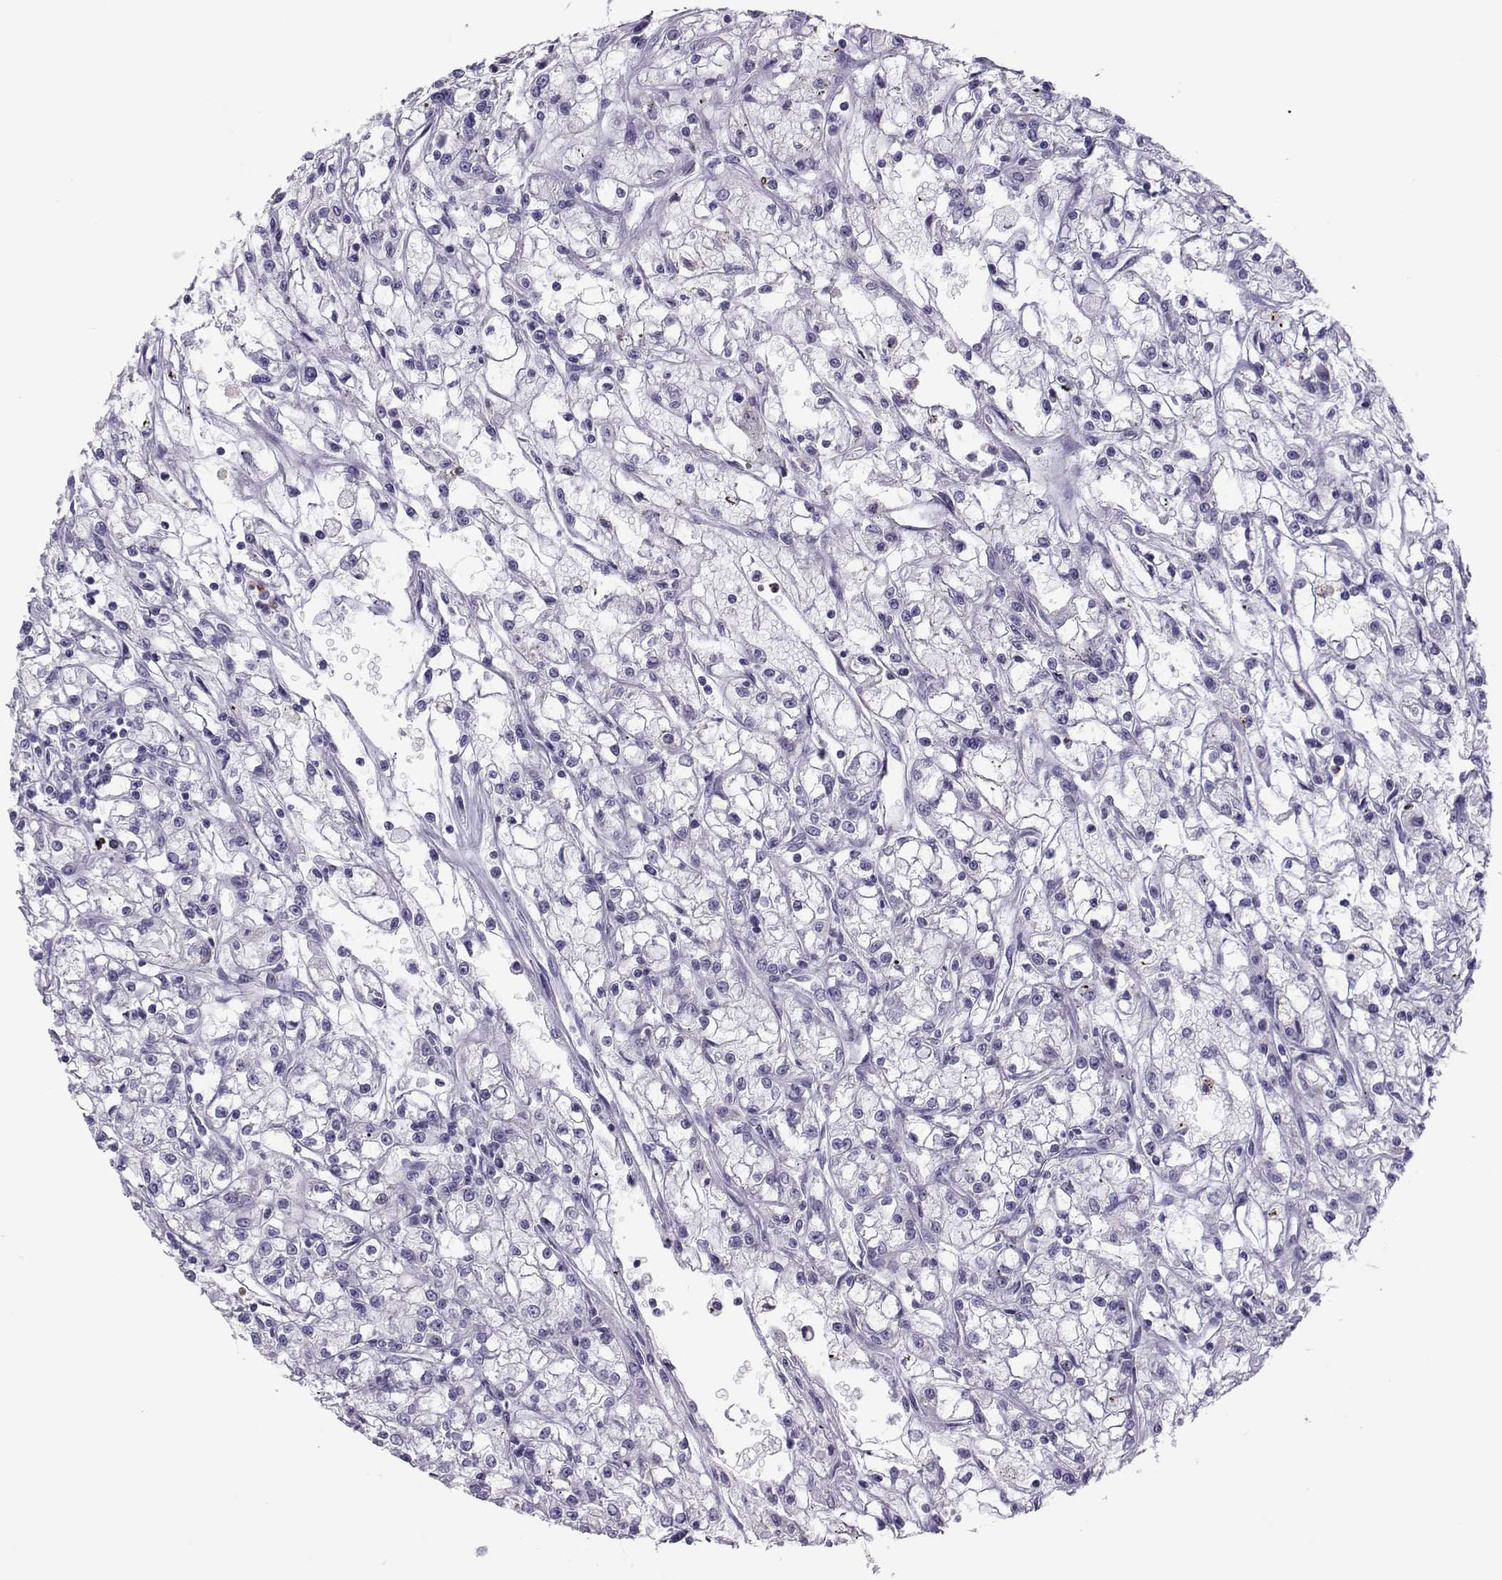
{"staining": {"intensity": "negative", "quantity": "none", "location": "none"}, "tissue": "renal cancer", "cell_type": "Tumor cells", "image_type": "cancer", "snomed": [{"axis": "morphology", "description": "Adenocarcinoma, NOS"}, {"axis": "topography", "description": "Kidney"}], "caption": "Immunohistochemical staining of human renal cancer exhibits no significant positivity in tumor cells.", "gene": "TRPM7", "patient": {"sex": "female", "age": 59}}